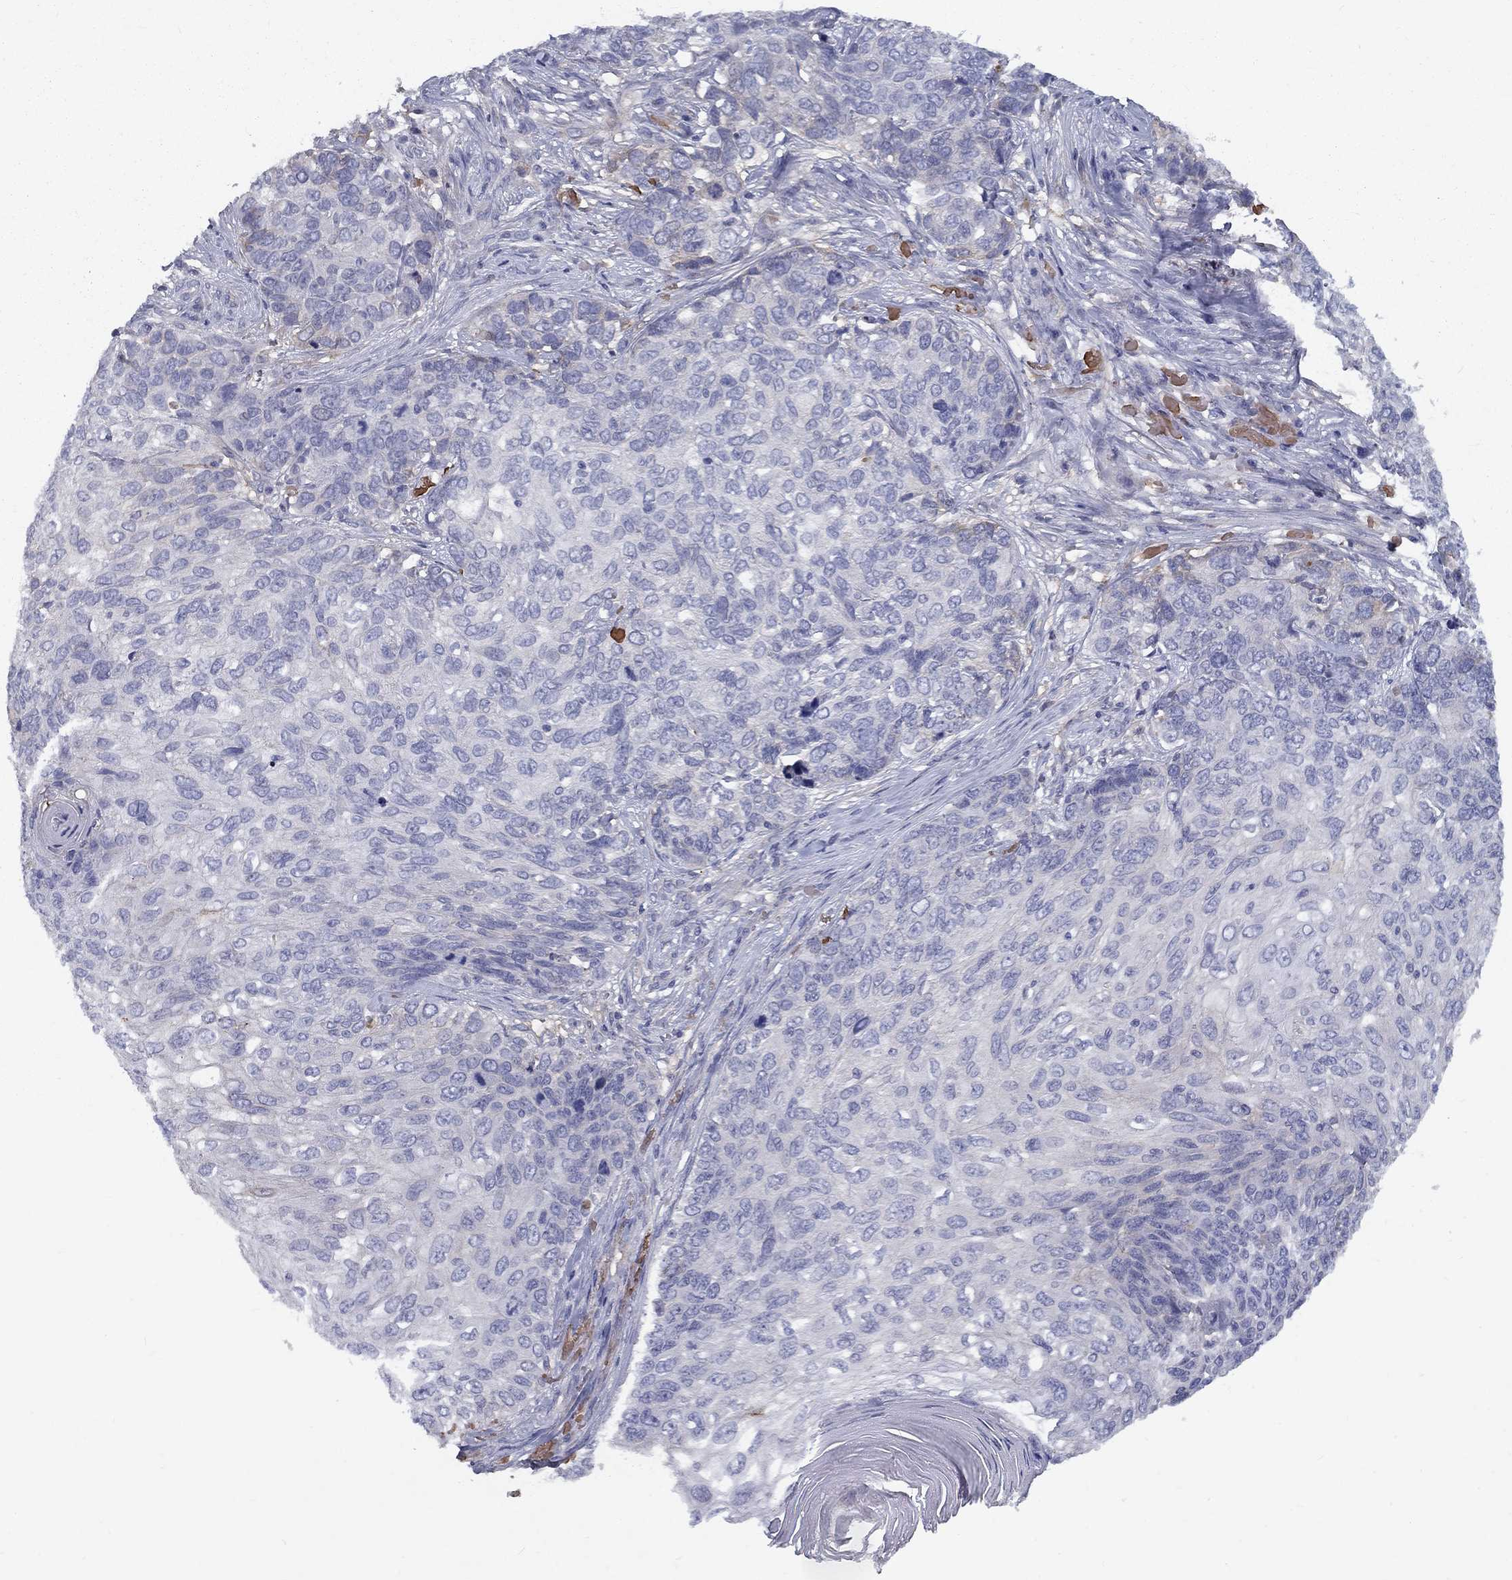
{"staining": {"intensity": "negative", "quantity": "none", "location": "none"}, "tissue": "skin cancer", "cell_type": "Tumor cells", "image_type": "cancer", "snomed": [{"axis": "morphology", "description": "Squamous cell carcinoma, NOS"}, {"axis": "topography", "description": "Skin"}], "caption": "This is a image of immunohistochemistry staining of squamous cell carcinoma (skin), which shows no expression in tumor cells. (Immunohistochemistry, brightfield microscopy, high magnification).", "gene": "EPDR1", "patient": {"sex": "male", "age": 92}}